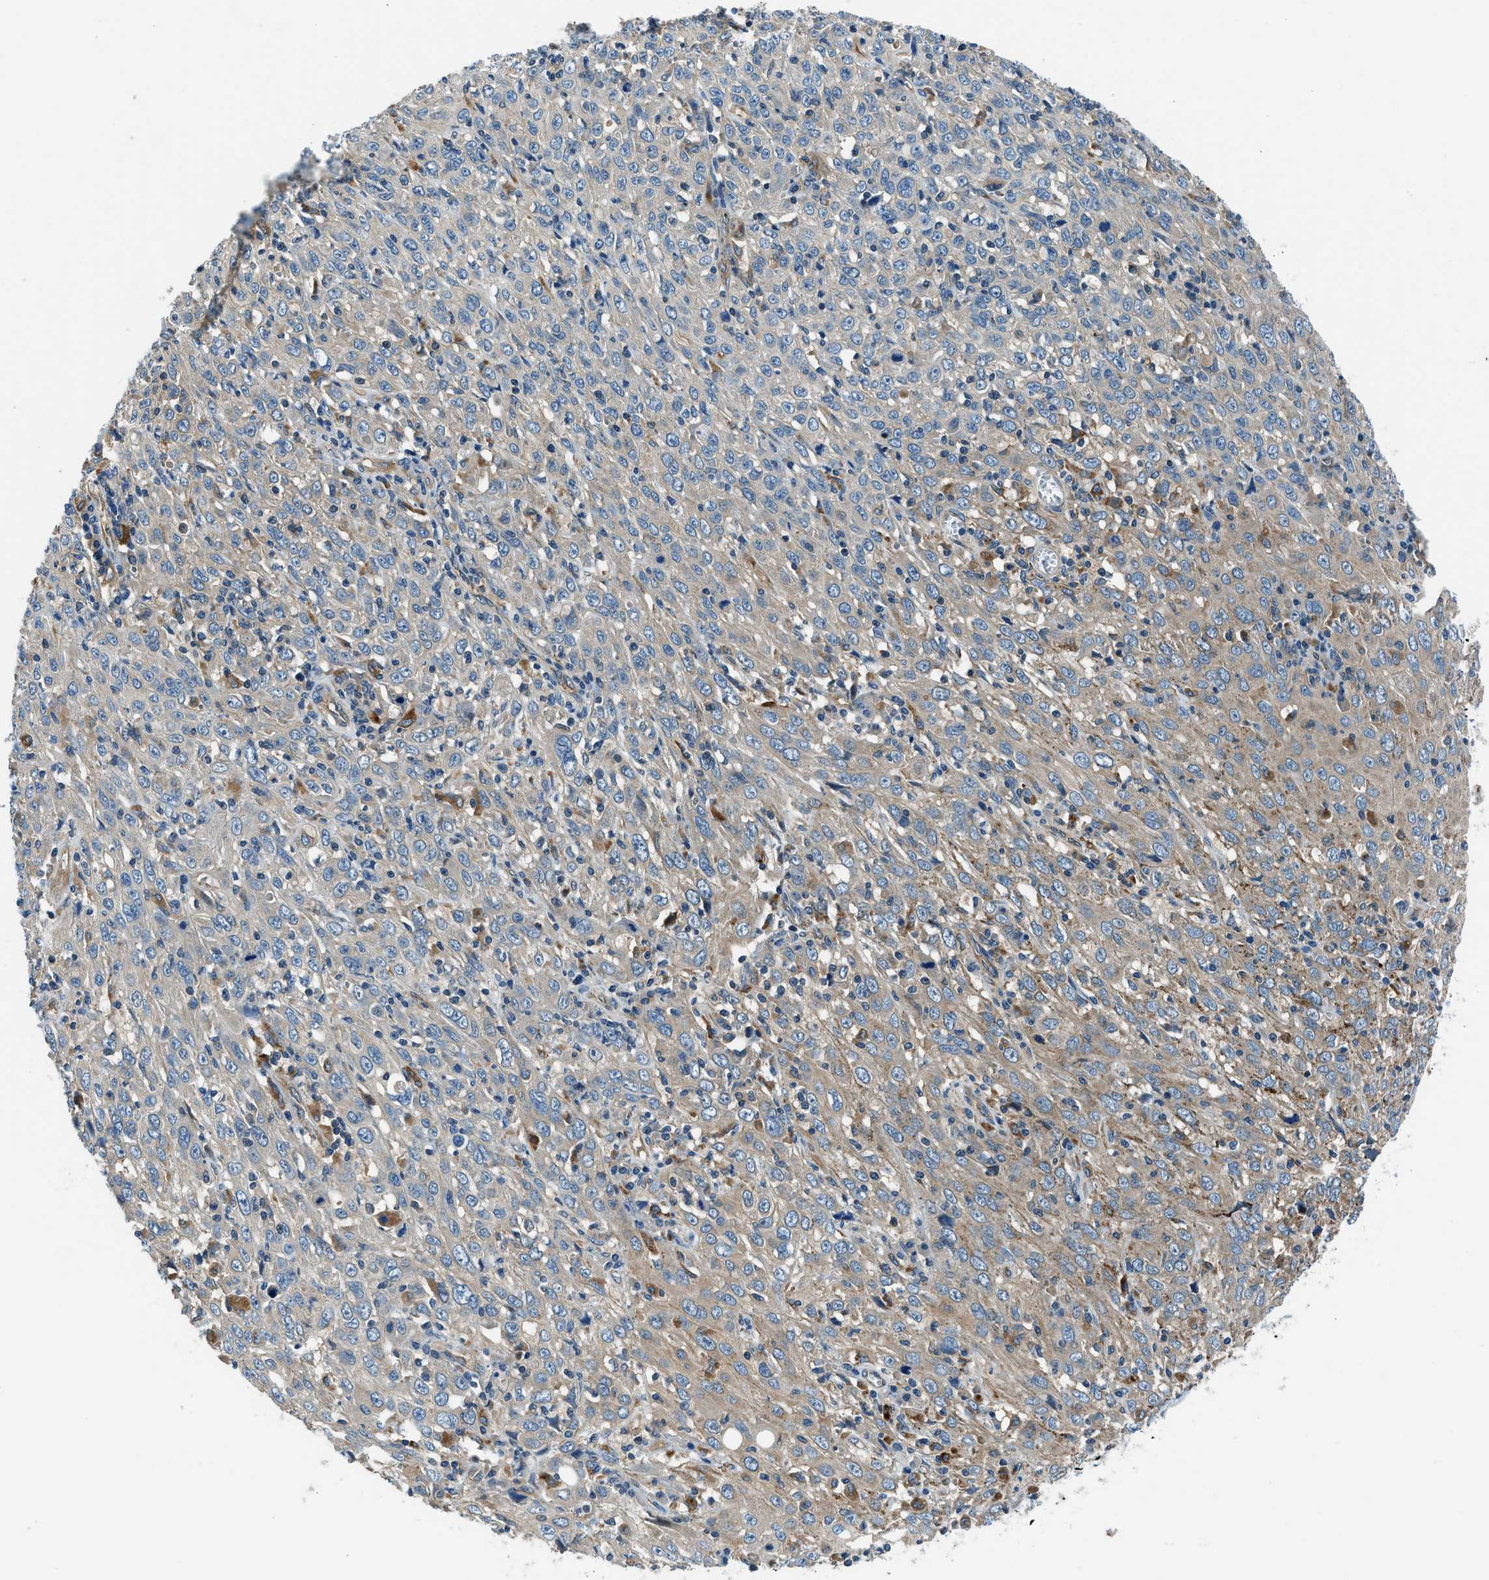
{"staining": {"intensity": "weak", "quantity": "<25%", "location": "cytoplasmic/membranous"}, "tissue": "cervical cancer", "cell_type": "Tumor cells", "image_type": "cancer", "snomed": [{"axis": "morphology", "description": "Squamous cell carcinoma, NOS"}, {"axis": "topography", "description": "Cervix"}], "caption": "Tumor cells are negative for brown protein staining in cervical cancer. (DAB immunohistochemistry, high magnification).", "gene": "SLC19A2", "patient": {"sex": "female", "age": 46}}